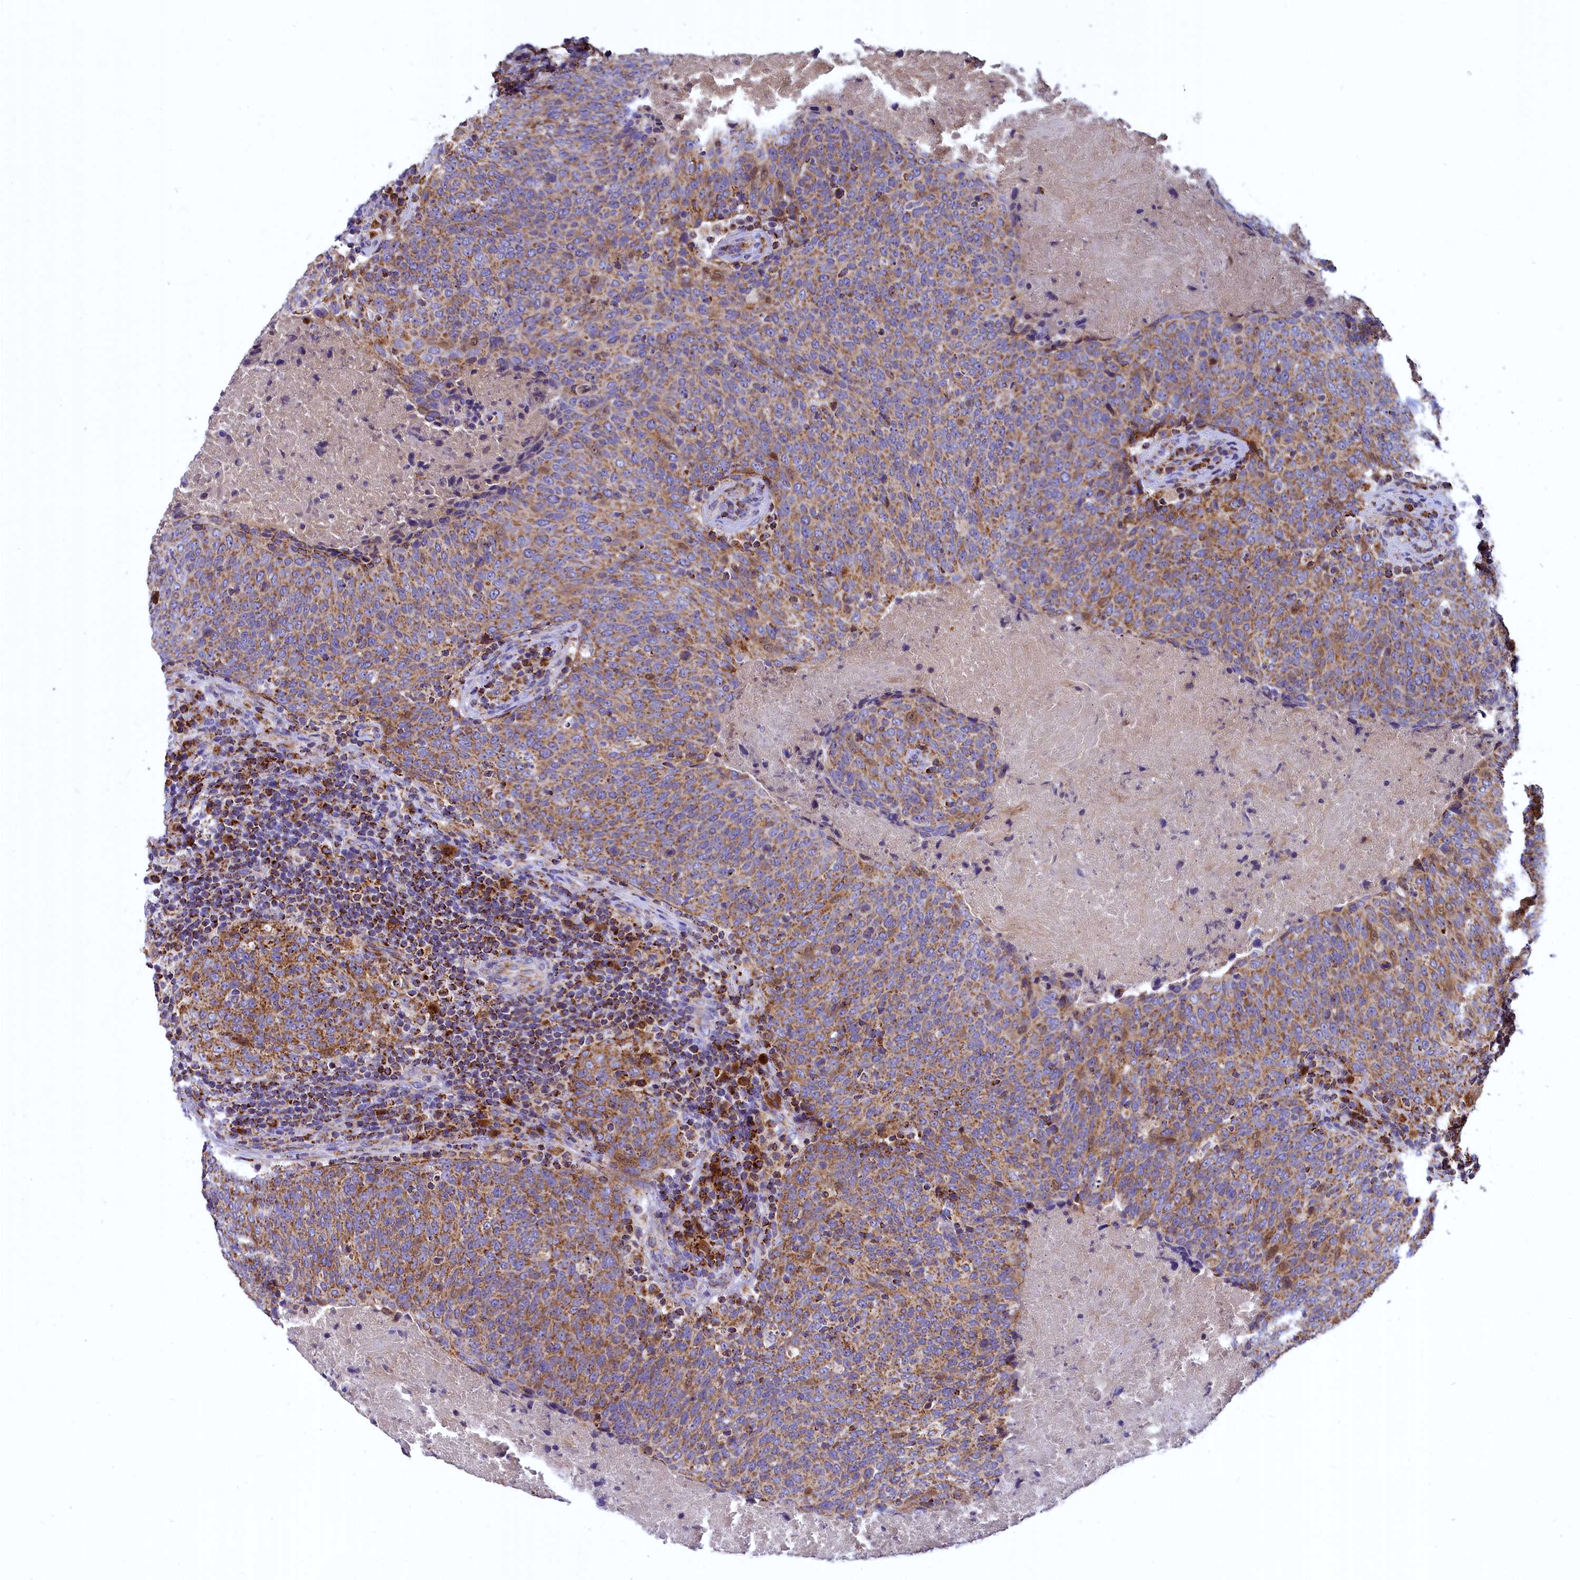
{"staining": {"intensity": "moderate", "quantity": "25%-75%", "location": "cytoplasmic/membranous"}, "tissue": "head and neck cancer", "cell_type": "Tumor cells", "image_type": "cancer", "snomed": [{"axis": "morphology", "description": "Squamous cell carcinoma, NOS"}, {"axis": "morphology", "description": "Squamous cell carcinoma, metastatic, NOS"}, {"axis": "topography", "description": "Lymph node"}, {"axis": "topography", "description": "Head-Neck"}], "caption": "Metastatic squamous cell carcinoma (head and neck) was stained to show a protein in brown. There is medium levels of moderate cytoplasmic/membranous expression in approximately 25%-75% of tumor cells.", "gene": "COX17", "patient": {"sex": "male", "age": 62}}